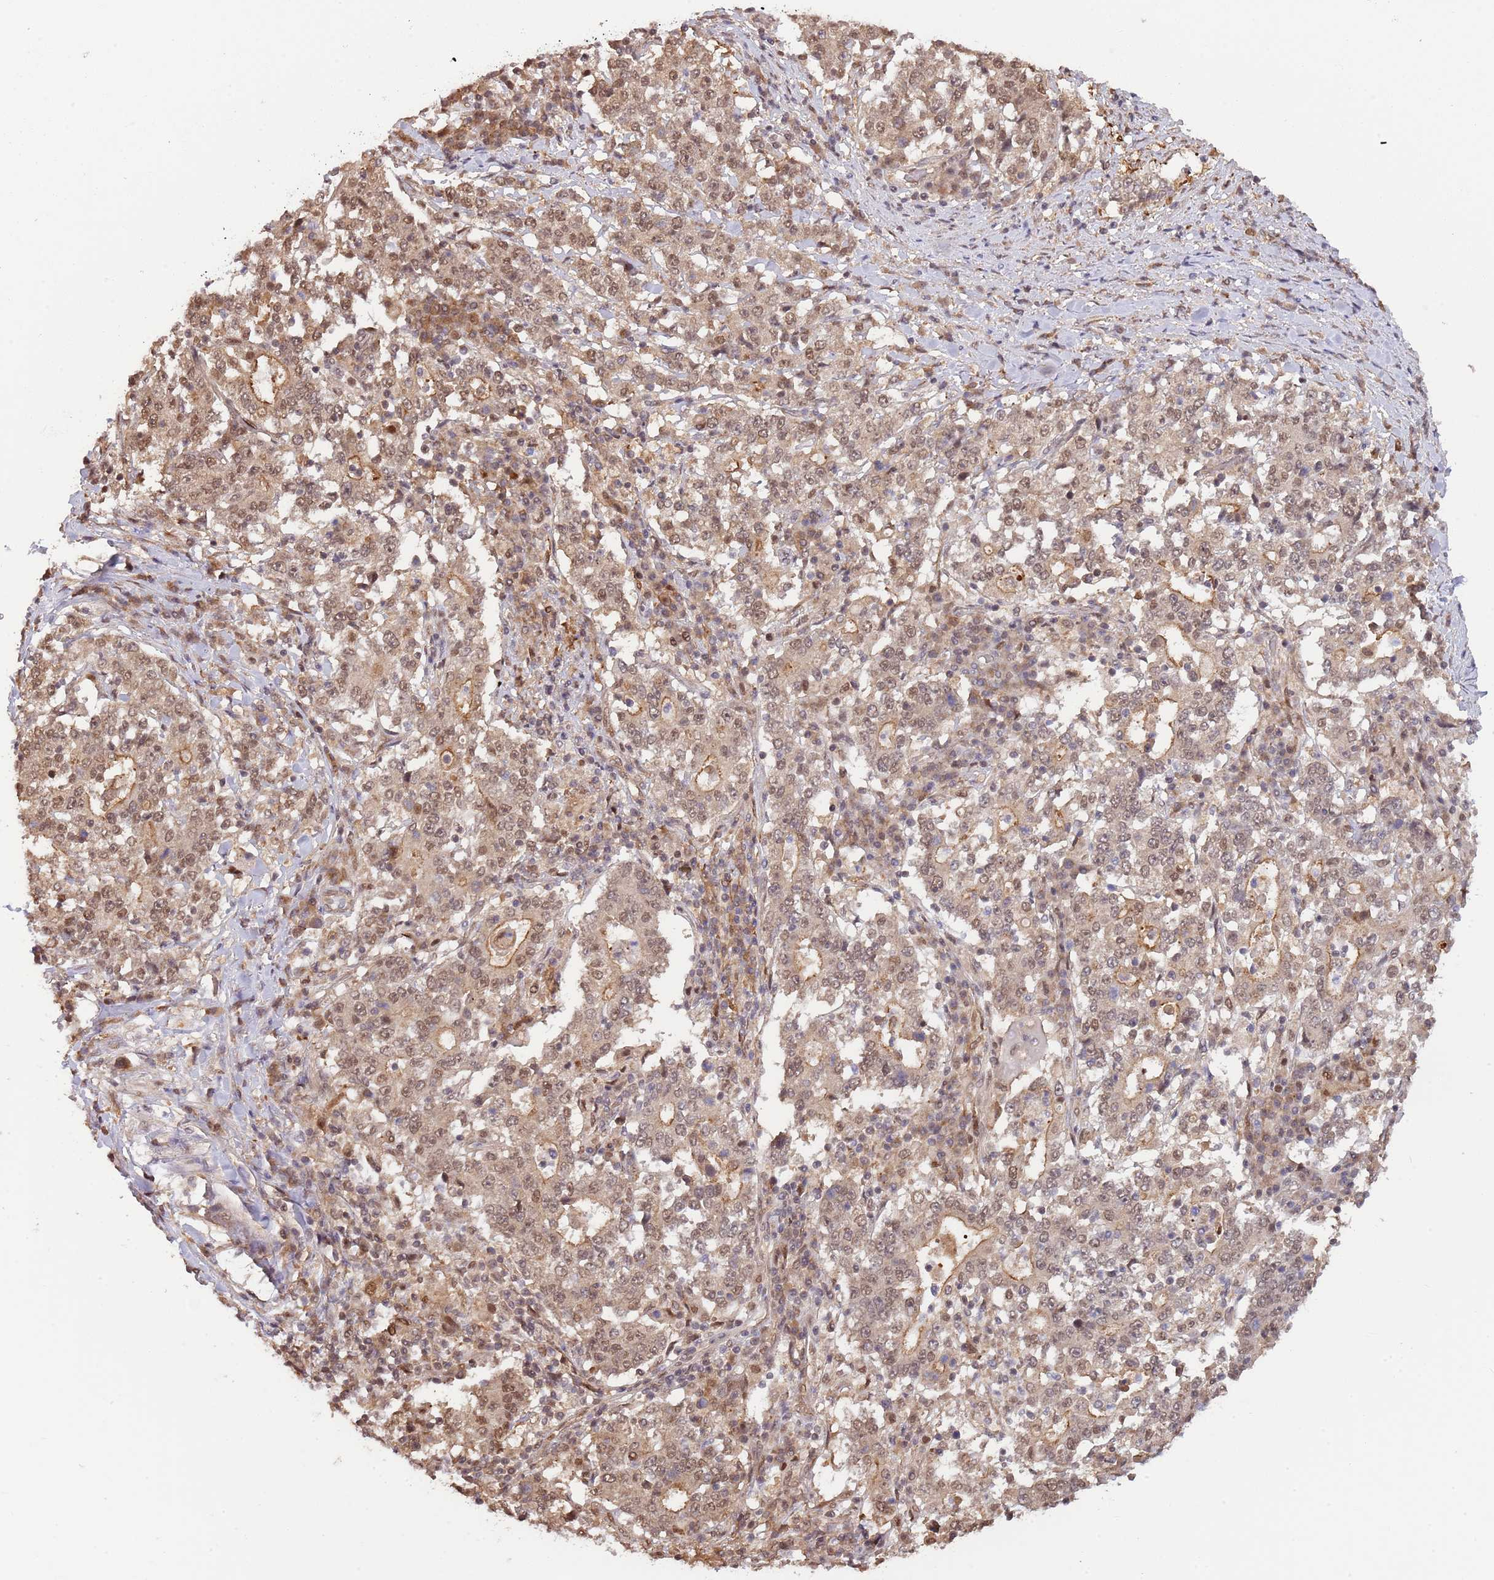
{"staining": {"intensity": "moderate", "quantity": ">75%", "location": "cytoplasmic/membranous,nuclear"}, "tissue": "stomach cancer", "cell_type": "Tumor cells", "image_type": "cancer", "snomed": [{"axis": "morphology", "description": "Adenocarcinoma, NOS"}, {"axis": "topography", "description": "Stomach"}], "caption": "The immunohistochemical stain highlights moderate cytoplasmic/membranous and nuclear positivity in tumor cells of stomach cancer tissue.", "gene": "PLSCR5", "patient": {"sex": "male", "age": 59}}